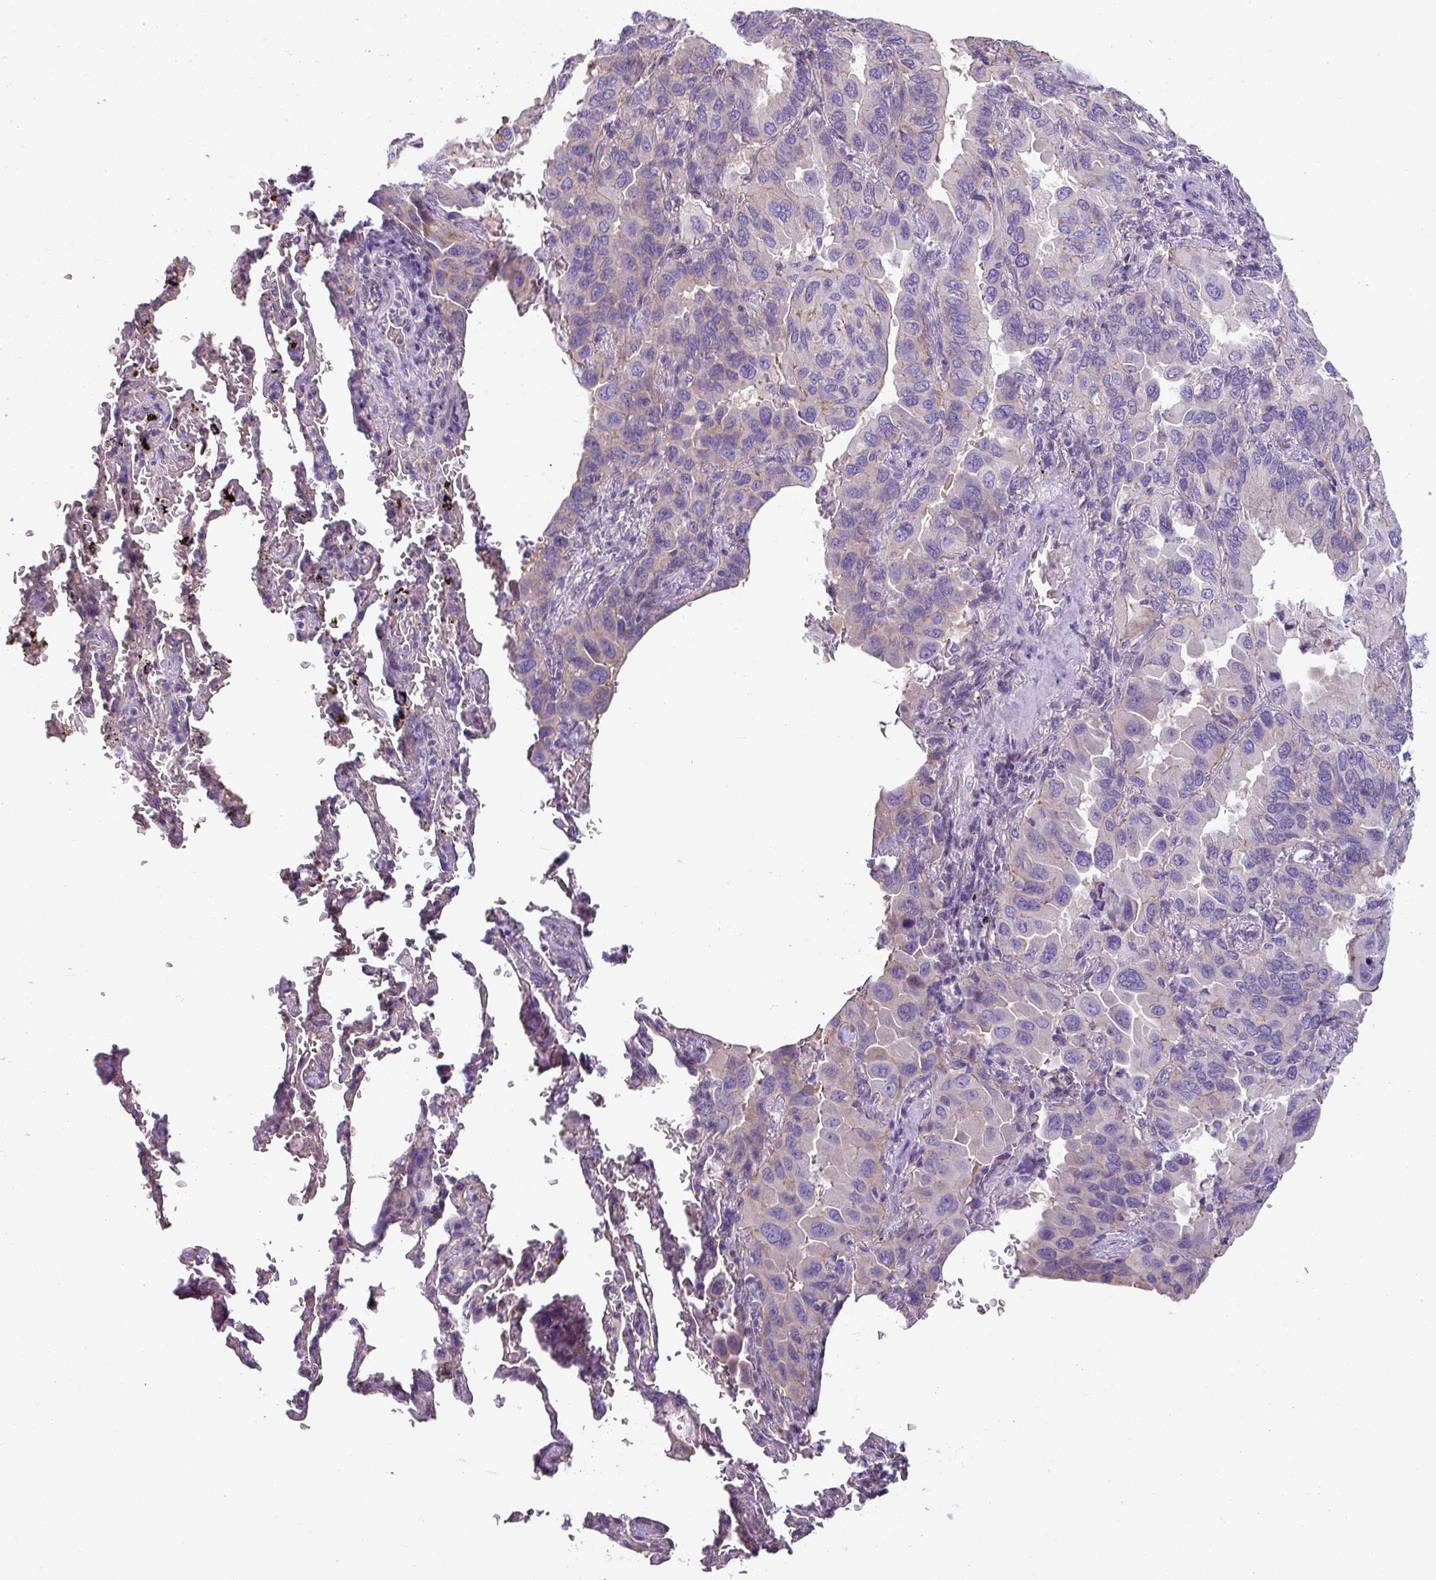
{"staining": {"intensity": "negative", "quantity": "none", "location": "none"}, "tissue": "lung cancer", "cell_type": "Tumor cells", "image_type": "cancer", "snomed": [{"axis": "morphology", "description": "Adenocarcinoma, NOS"}, {"axis": "topography", "description": "Lung"}], "caption": "Tumor cells are negative for brown protein staining in adenocarcinoma (lung).", "gene": "PALS2", "patient": {"sex": "male", "age": 64}}